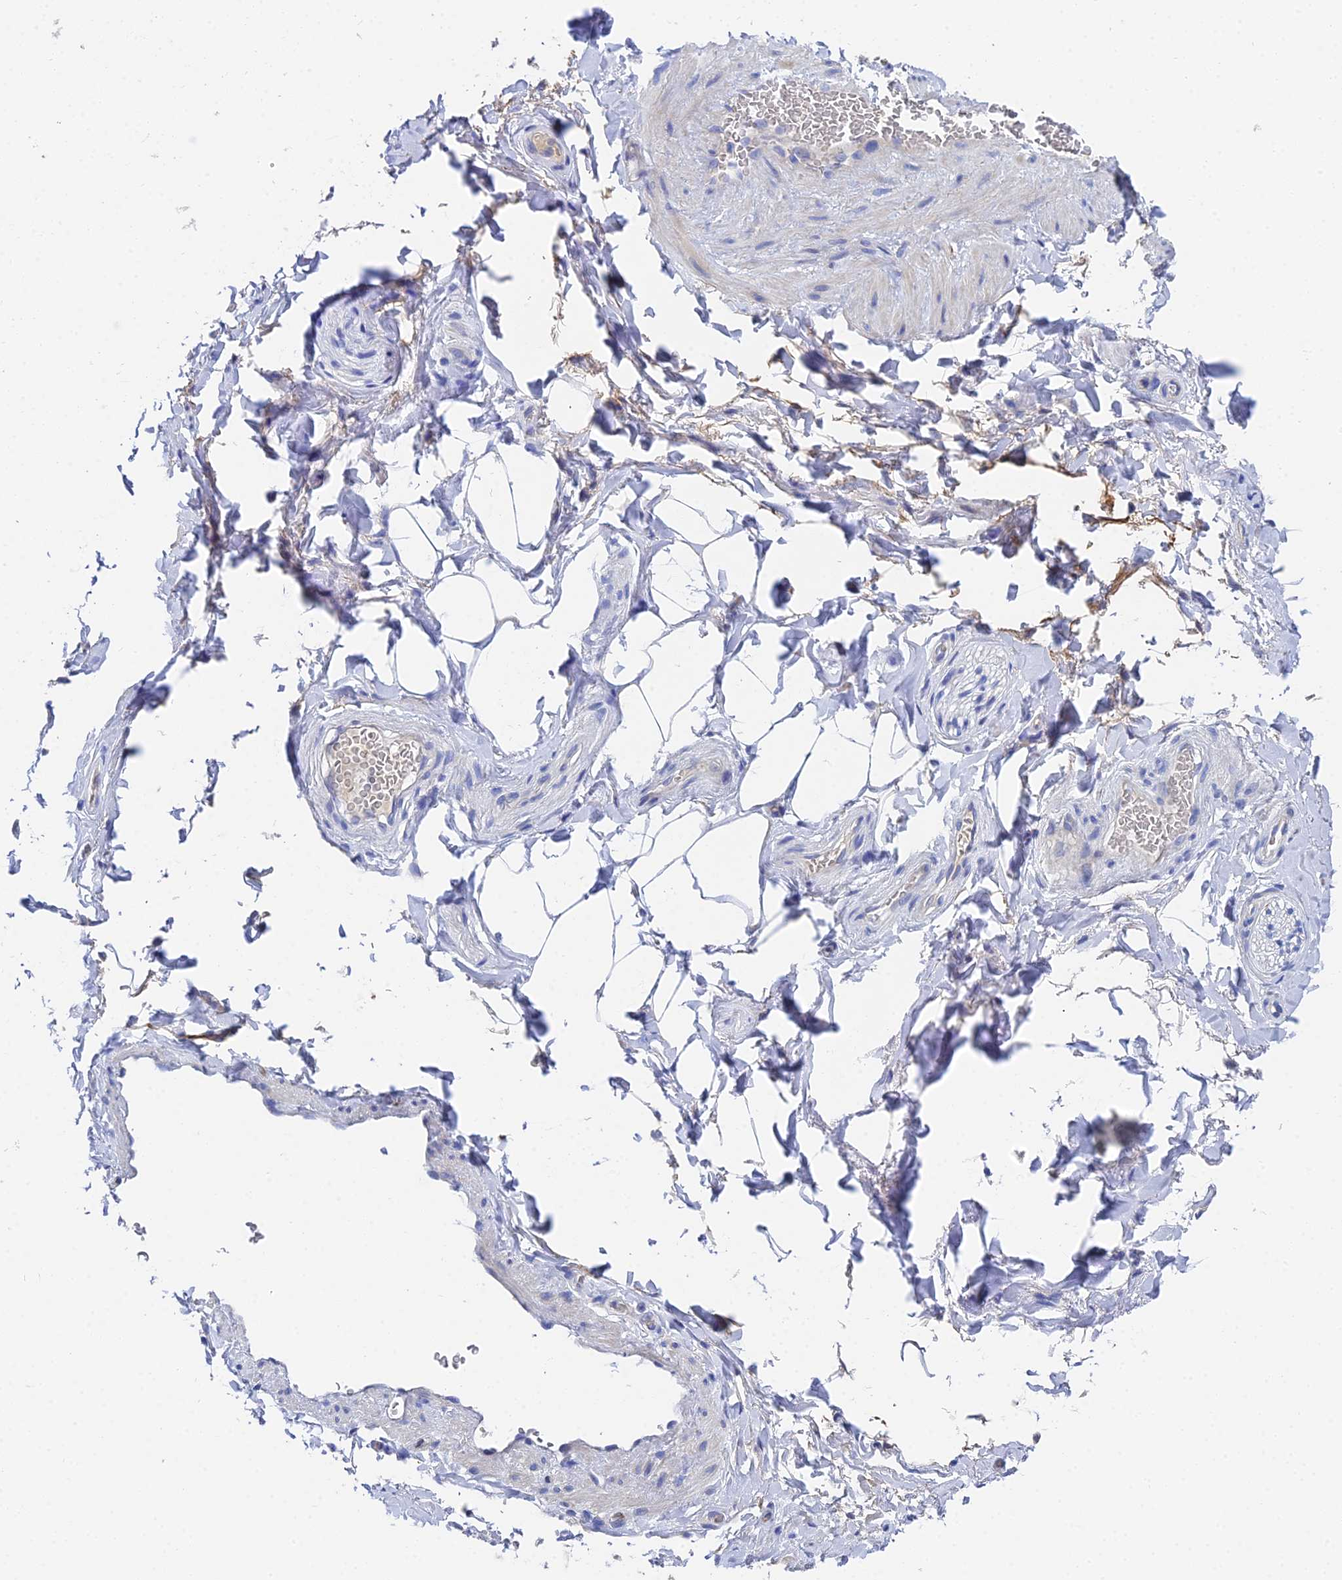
{"staining": {"intensity": "negative", "quantity": "none", "location": "none"}, "tissue": "adipose tissue", "cell_type": "Adipocytes", "image_type": "normal", "snomed": [{"axis": "morphology", "description": "Normal tissue, NOS"}, {"axis": "topography", "description": "Soft tissue"}, {"axis": "topography", "description": "Vascular tissue"}], "caption": "A high-resolution micrograph shows IHC staining of unremarkable adipose tissue, which exhibits no significant positivity in adipocytes.", "gene": "UBE2L3", "patient": {"sex": "male", "age": 54}}